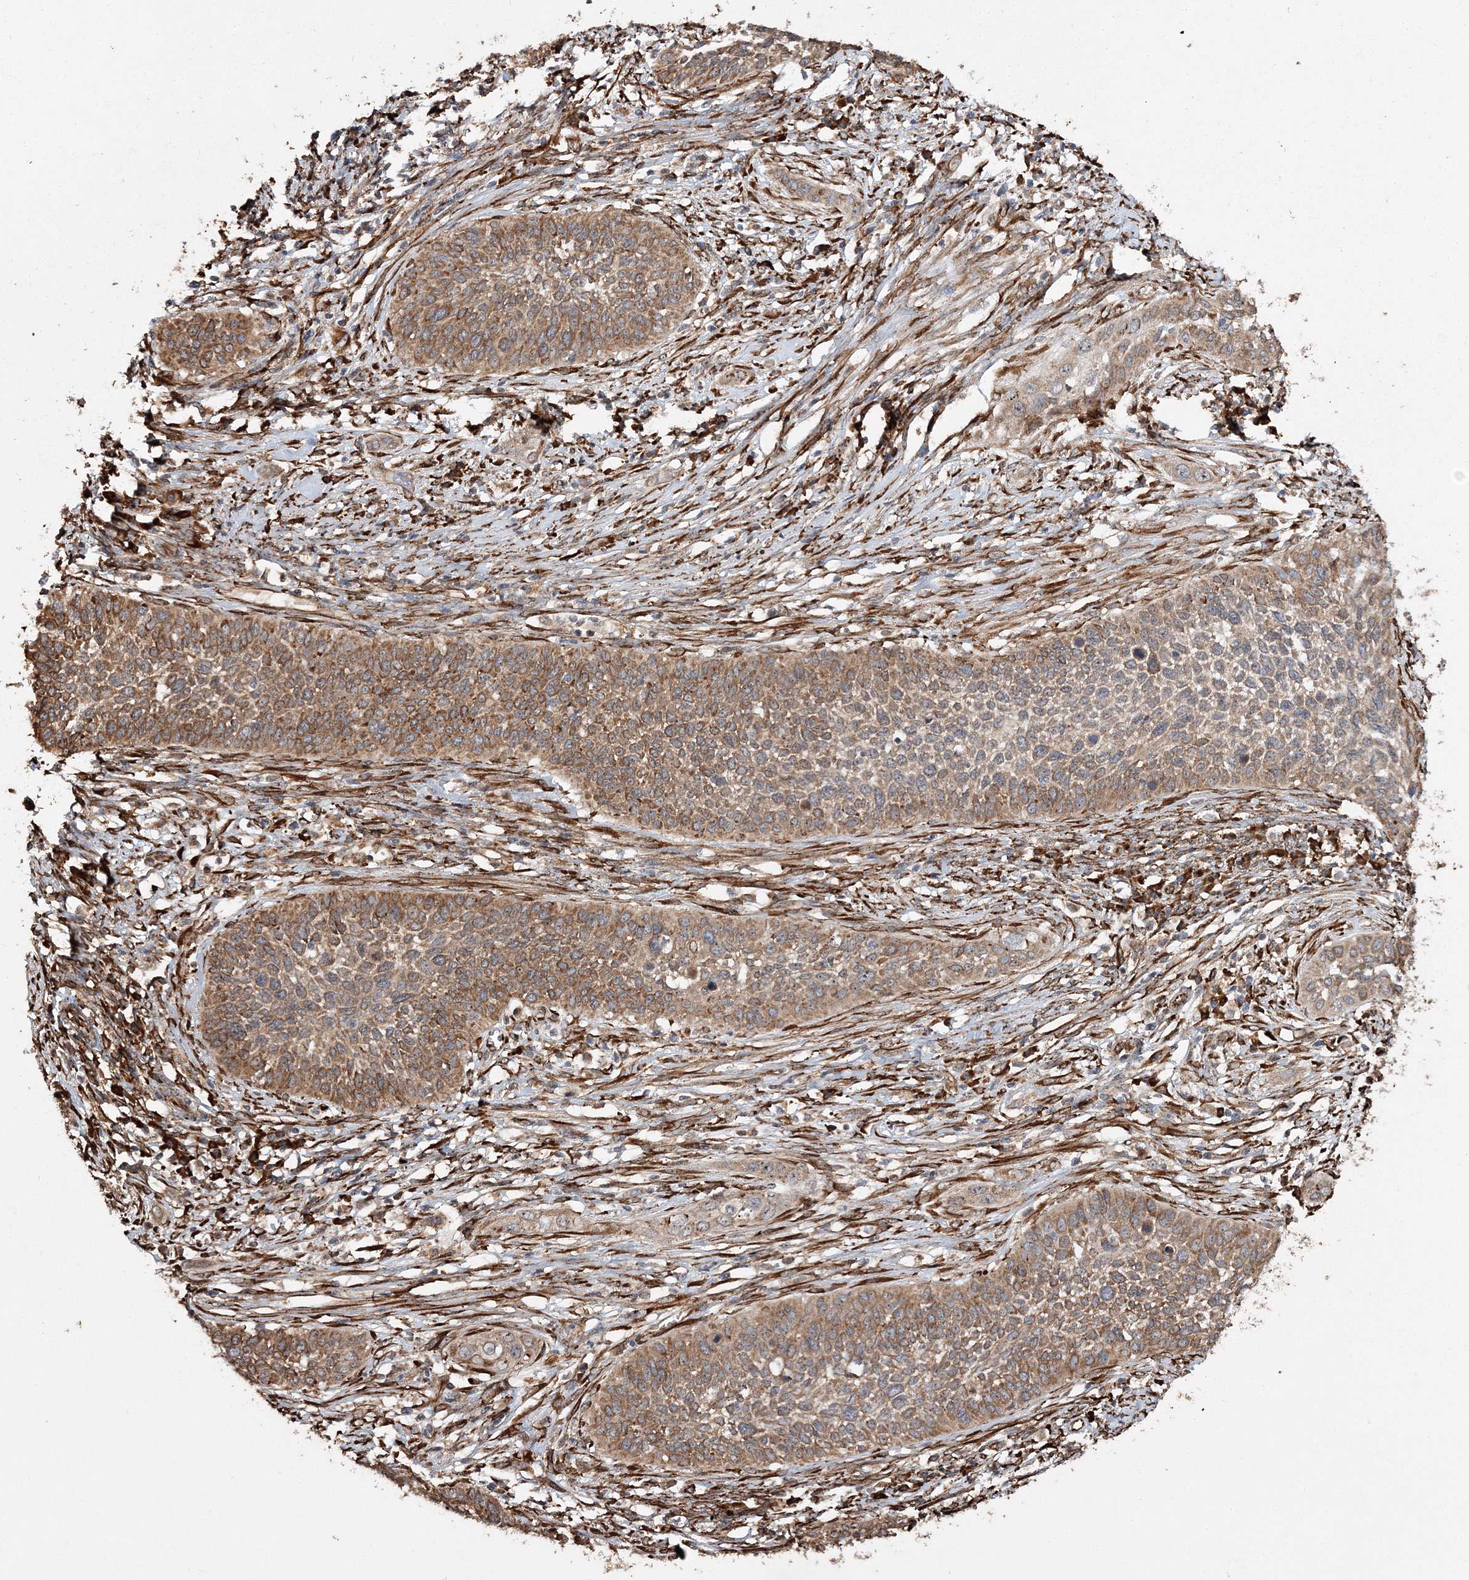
{"staining": {"intensity": "moderate", "quantity": ">75%", "location": "cytoplasmic/membranous"}, "tissue": "cervical cancer", "cell_type": "Tumor cells", "image_type": "cancer", "snomed": [{"axis": "morphology", "description": "Squamous cell carcinoma, NOS"}, {"axis": "topography", "description": "Cervix"}], "caption": "High-power microscopy captured an immunohistochemistry micrograph of cervical cancer, revealing moderate cytoplasmic/membranous positivity in approximately >75% of tumor cells. (brown staining indicates protein expression, while blue staining denotes nuclei).", "gene": "SCRN3", "patient": {"sex": "female", "age": 34}}